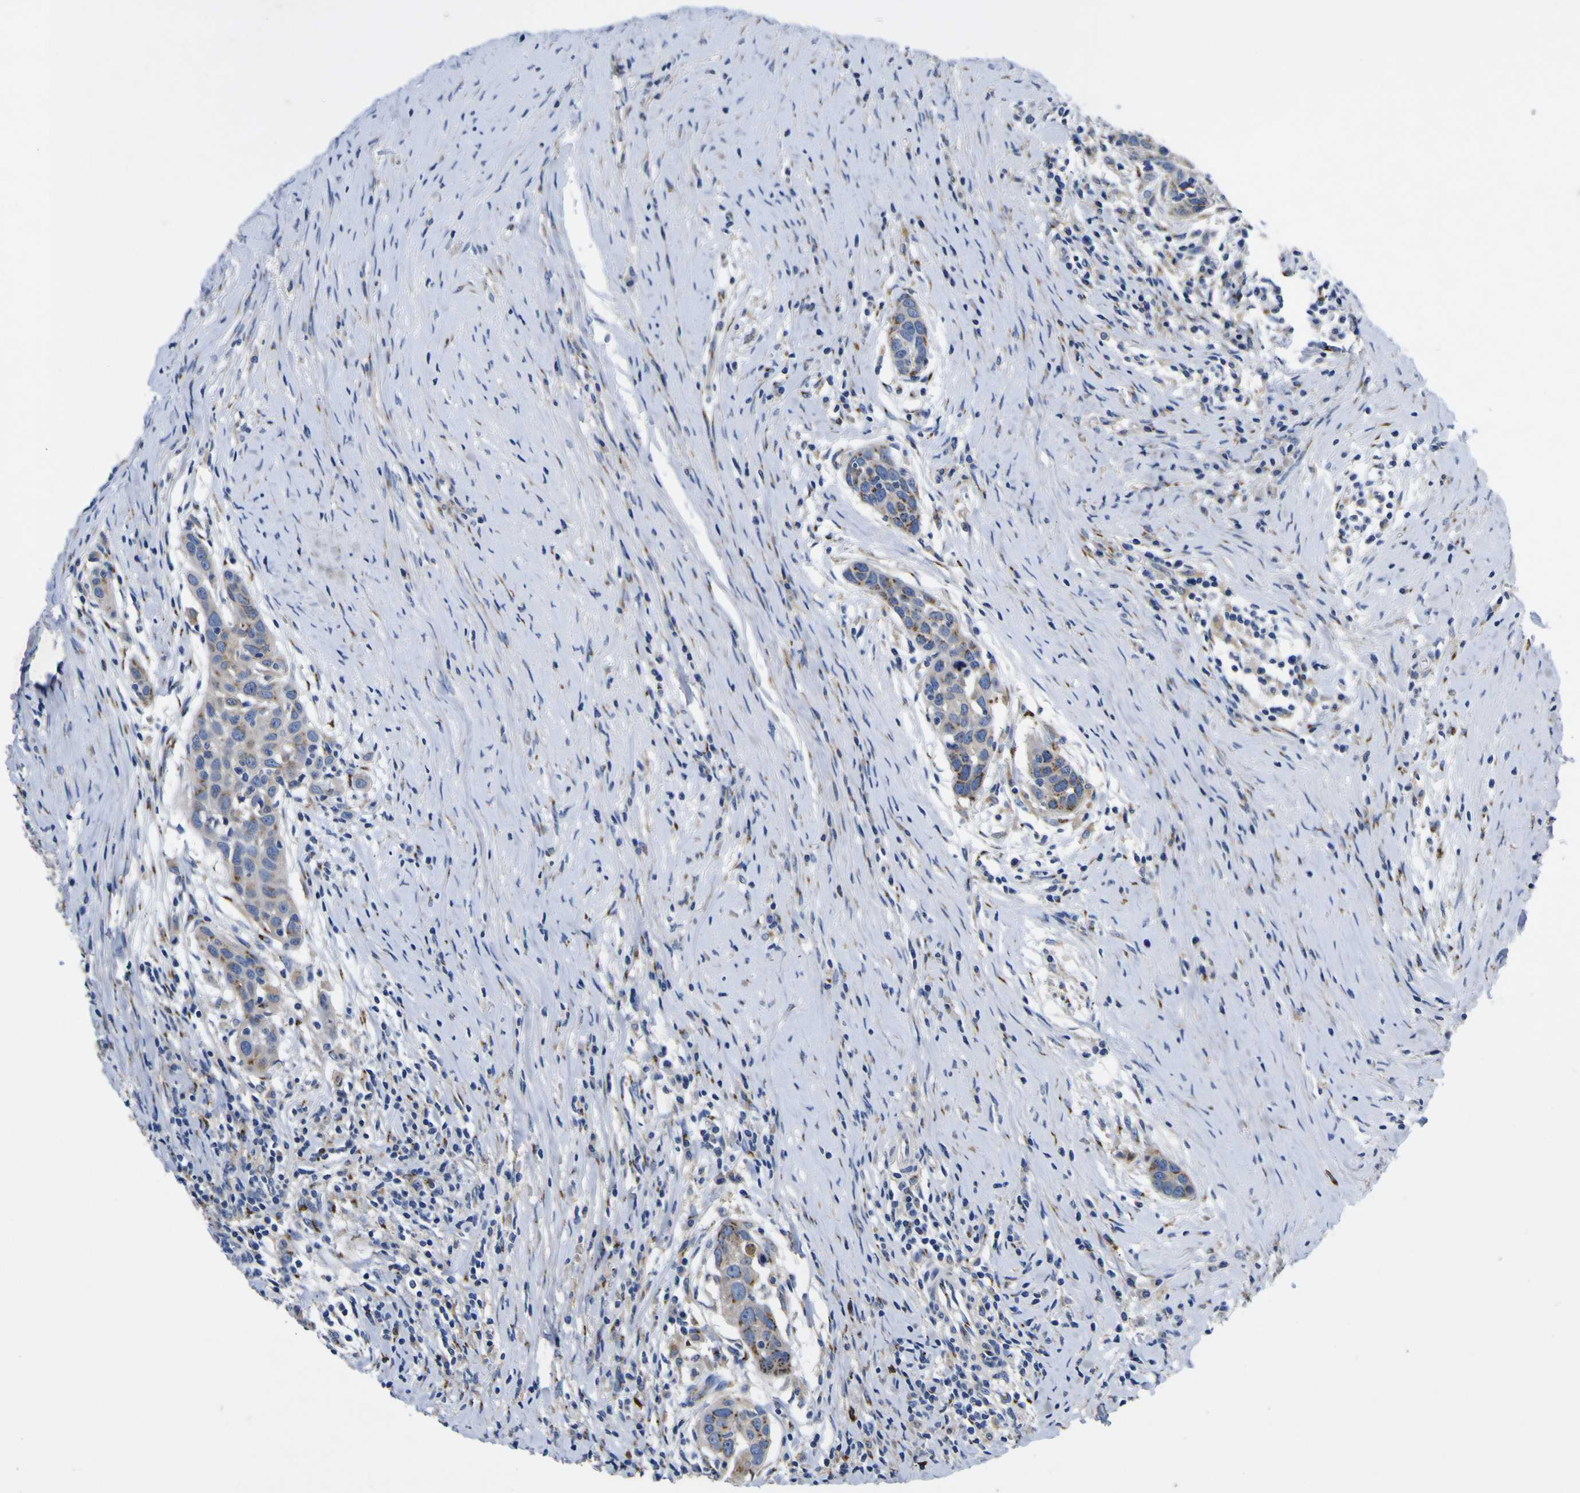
{"staining": {"intensity": "moderate", "quantity": ">75%", "location": "cytoplasmic/membranous"}, "tissue": "head and neck cancer", "cell_type": "Tumor cells", "image_type": "cancer", "snomed": [{"axis": "morphology", "description": "Squamous cell carcinoma, NOS"}, {"axis": "topography", "description": "Oral tissue"}, {"axis": "topography", "description": "Head-Neck"}], "caption": "Immunohistochemistry image of human head and neck cancer (squamous cell carcinoma) stained for a protein (brown), which demonstrates medium levels of moderate cytoplasmic/membranous expression in approximately >75% of tumor cells.", "gene": "COA1", "patient": {"sex": "female", "age": 50}}